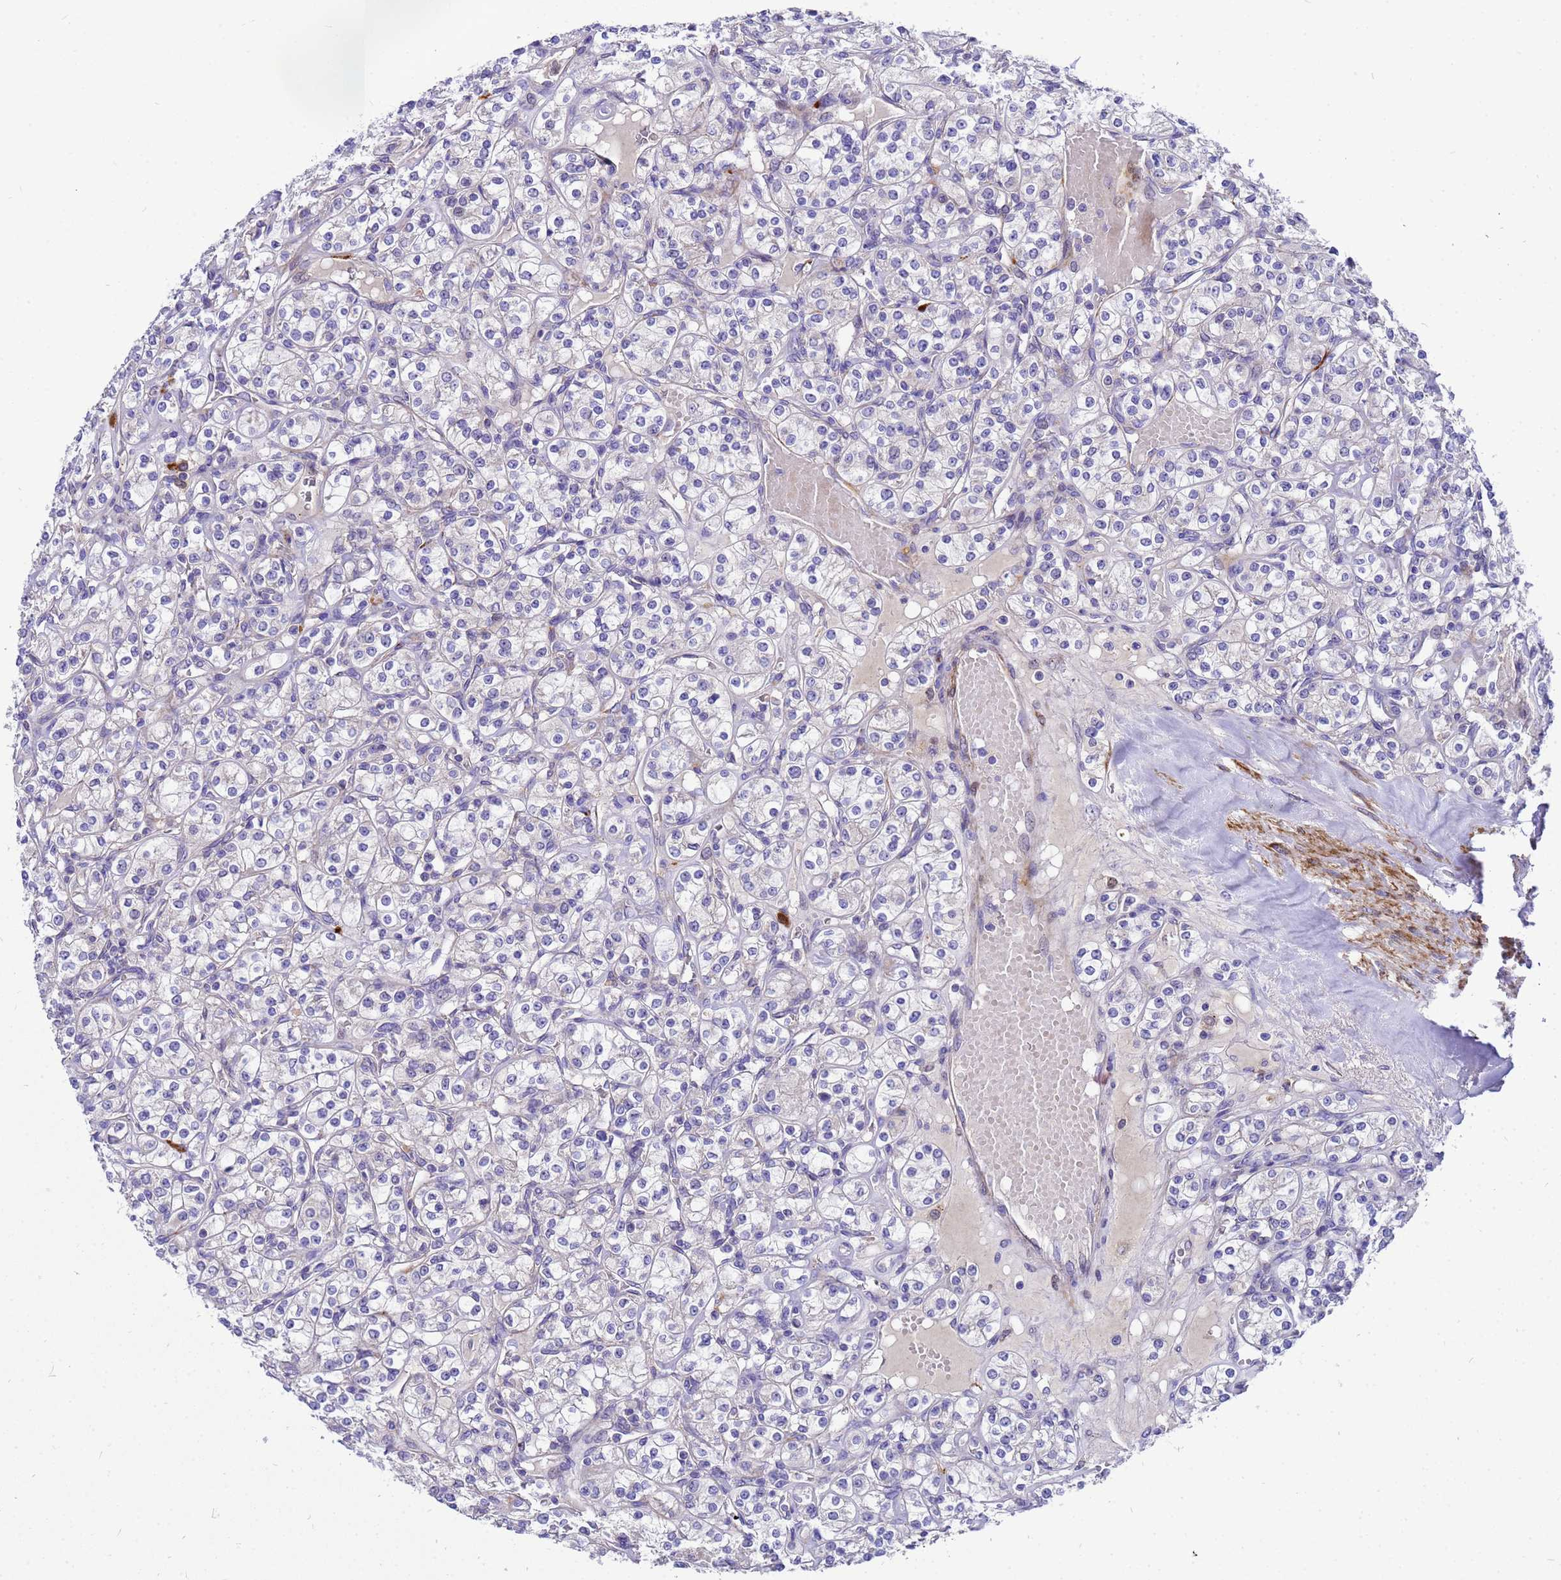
{"staining": {"intensity": "negative", "quantity": "none", "location": "none"}, "tissue": "renal cancer", "cell_type": "Tumor cells", "image_type": "cancer", "snomed": [{"axis": "morphology", "description": "Adenocarcinoma, NOS"}, {"axis": "topography", "description": "Kidney"}], "caption": "Tumor cells are negative for brown protein staining in renal adenocarcinoma.", "gene": "POP7", "patient": {"sex": "male", "age": 77}}